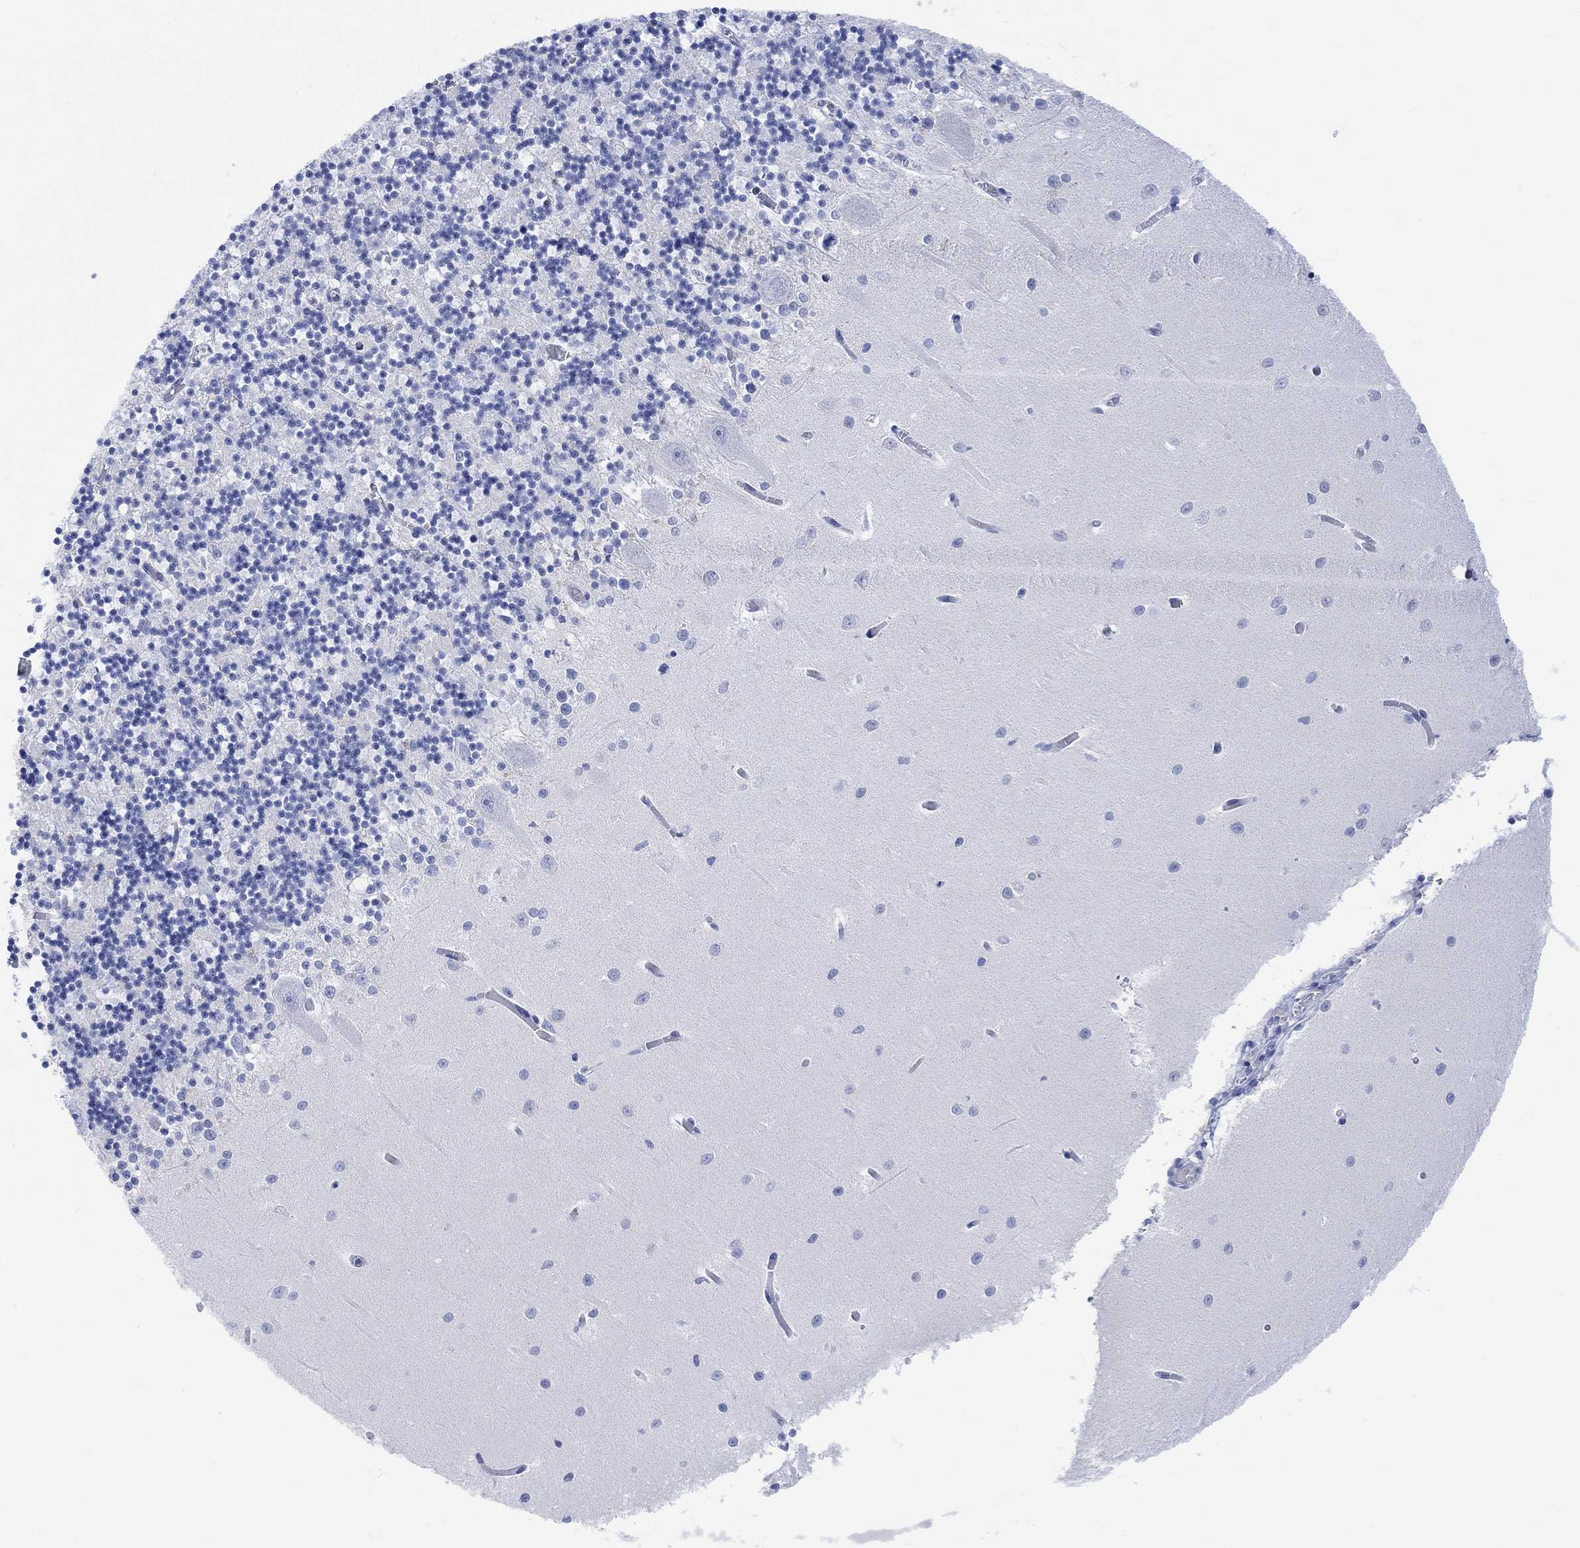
{"staining": {"intensity": "negative", "quantity": "none", "location": "none"}, "tissue": "cerebellum", "cell_type": "Cells in granular layer", "image_type": "normal", "snomed": [{"axis": "morphology", "description": "Normal tissue, NOS"}, {"axis": "topography", "description": "Cerebellum"}], "caption": "Immunohistochemistry (IHC) of unremarkable human cerebellum exhibits no positivity in cells in granular layer. The staining was performed using DAB to visualize the protein expression in brown, while the nuclei were stained in blue with hematoxylin (Magnification: 20x).", "gene": "CALCA", "patient": {"sex": "female", "age": 64}}